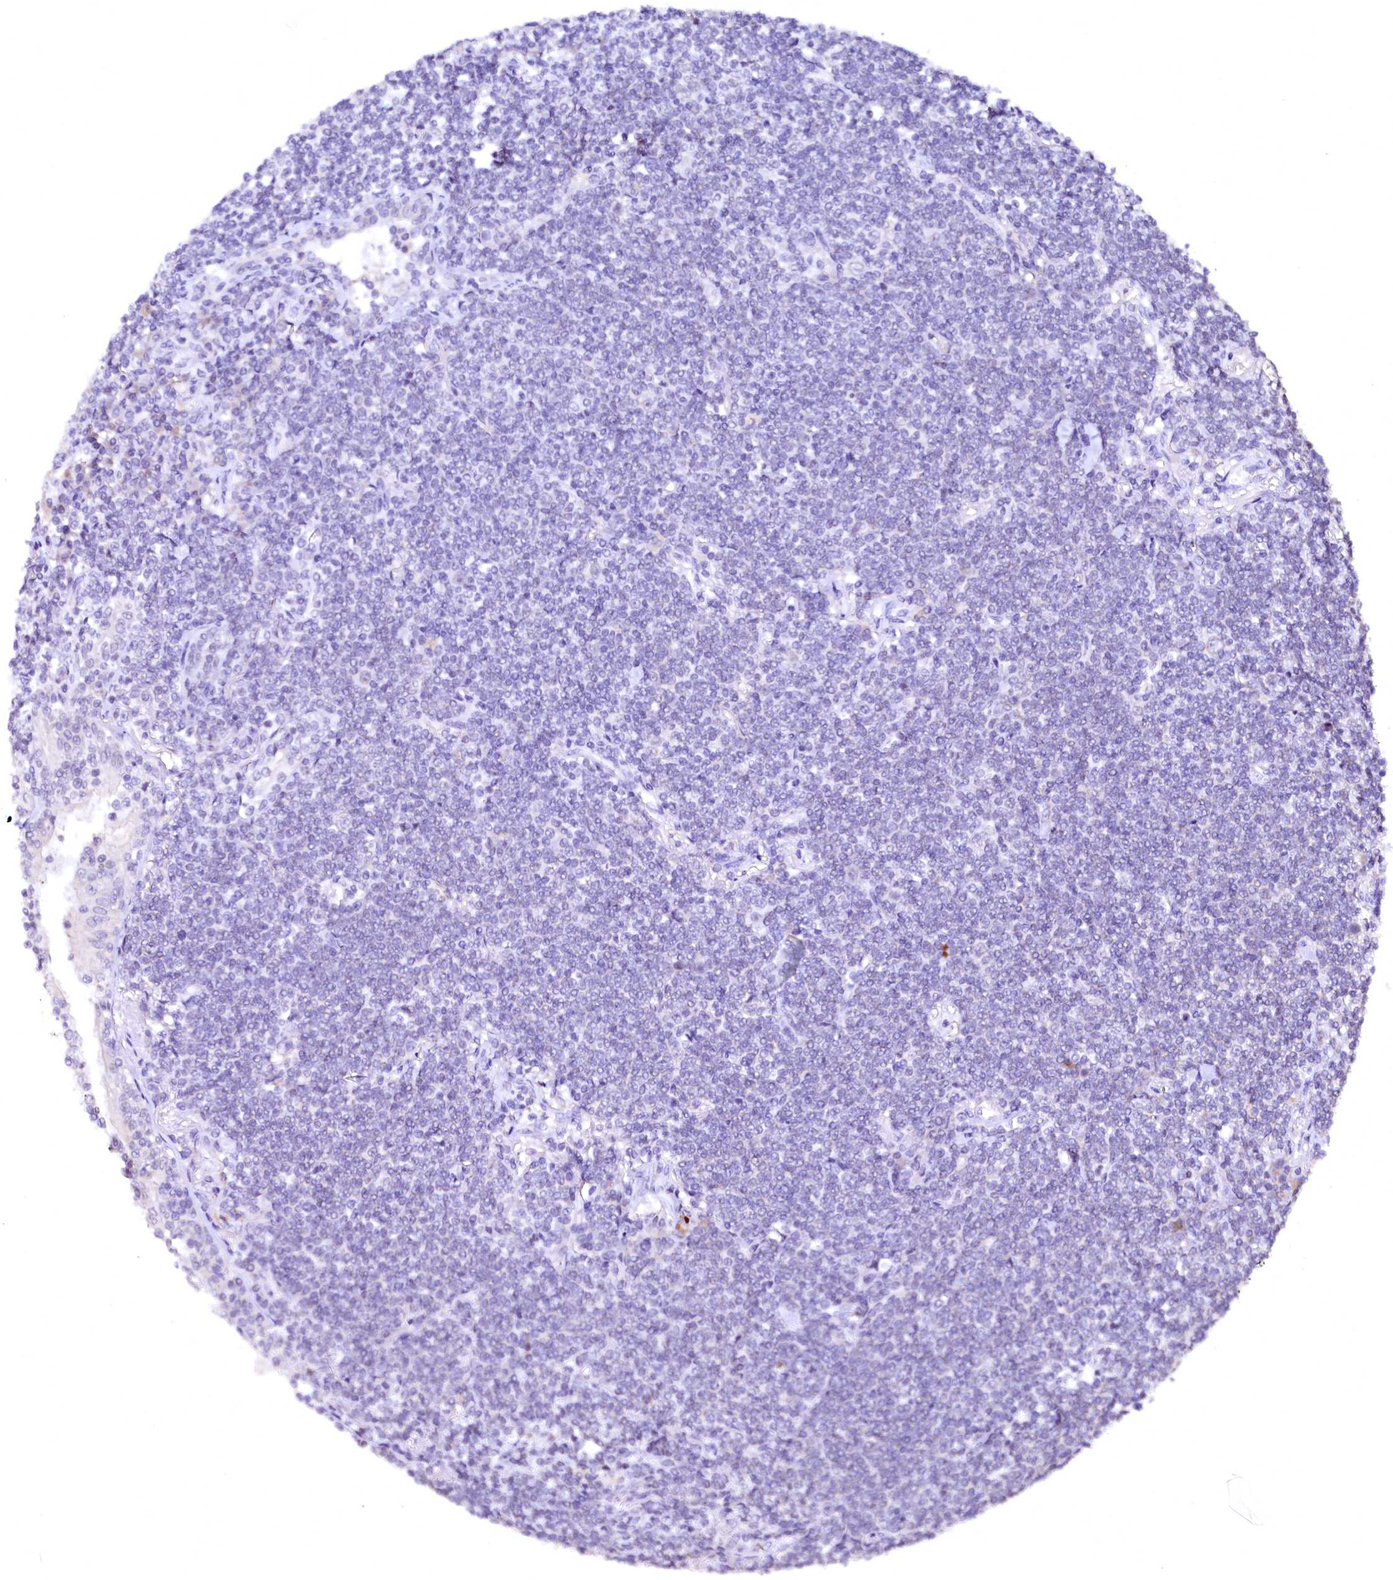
{"staining": {"intensity": "negative", "quantity": "none", "location": "none"}, "tissue": "lymphoma", "cell_type": "Tumor cells", "image_type": "cancer", "snomed": [{"axis": "morphology", "description": "Malignant lymphoma, non-Hodgkin's type, Low grade"}, {"axis": "topography", "description": "Lung"}], "caption": "Tumor cells show no significant staining in lymphoma.", "gene": "NALF1", "patient": {"sex": "female", "age": 71}}